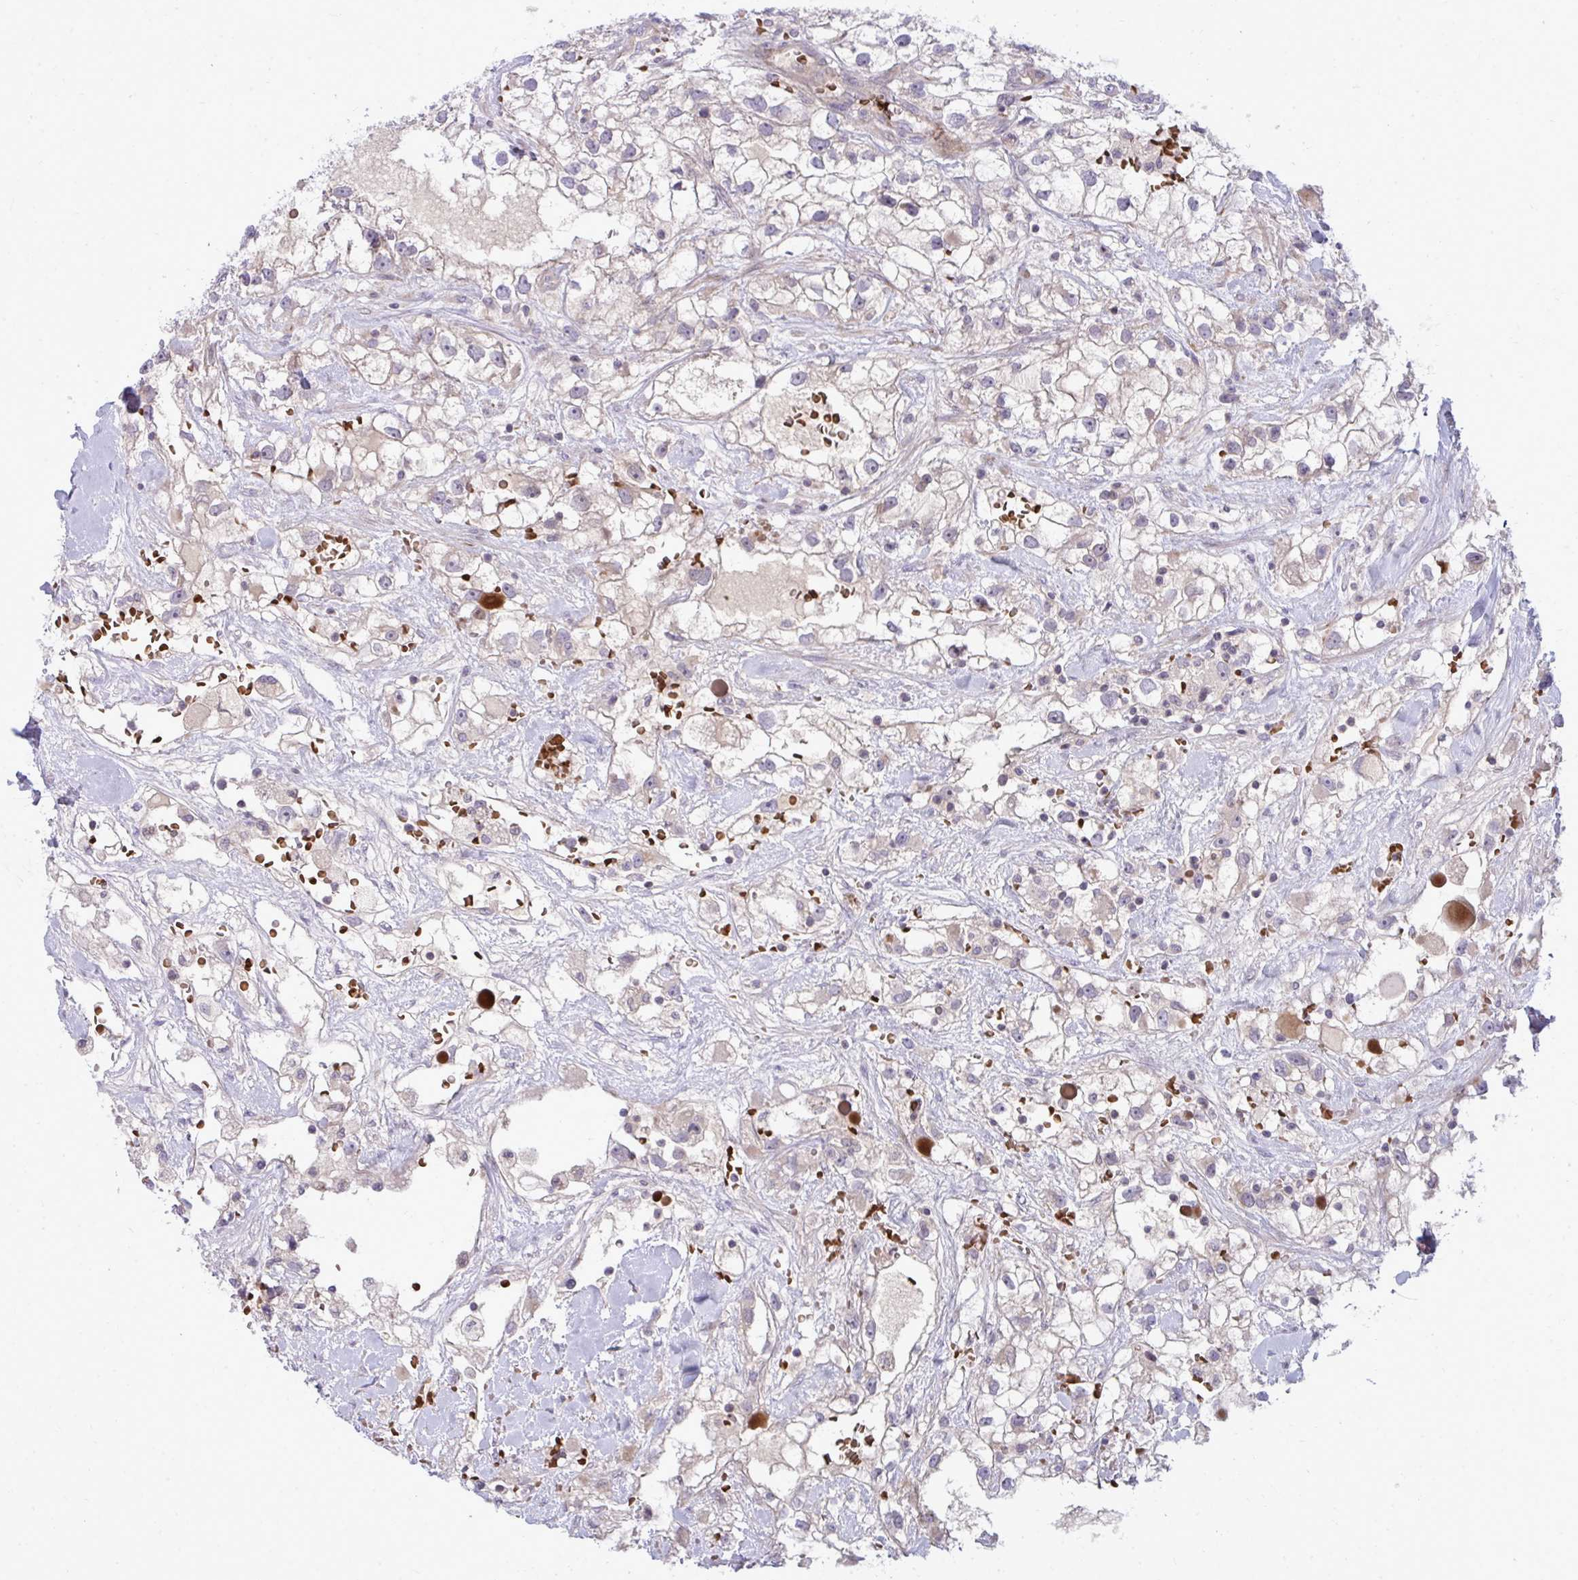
{"staining": {"intensity": "weak", "quantity": "<25%", "location": "cytoplasmic/membranous"}, "tissue": "renal cancer", "cell_type": "Tumor cells", "image_type": "cancer", "snomed": [{"axis": "morphology", "description": "Adenocarcinoma, NOS"}, {"axis": "topography", "description": "Kidney"}], "caption": "Immunohistochemistry histopathology image of neoplastic tissue: human renal cancer (adenocarcinoma) stained with DAB (3,3'-diaminobenzidine) exhibits no significant protein positivity in tumor cells.", "gene": "SLC14A1", "patient": {"sex": "male", "age": 59}}